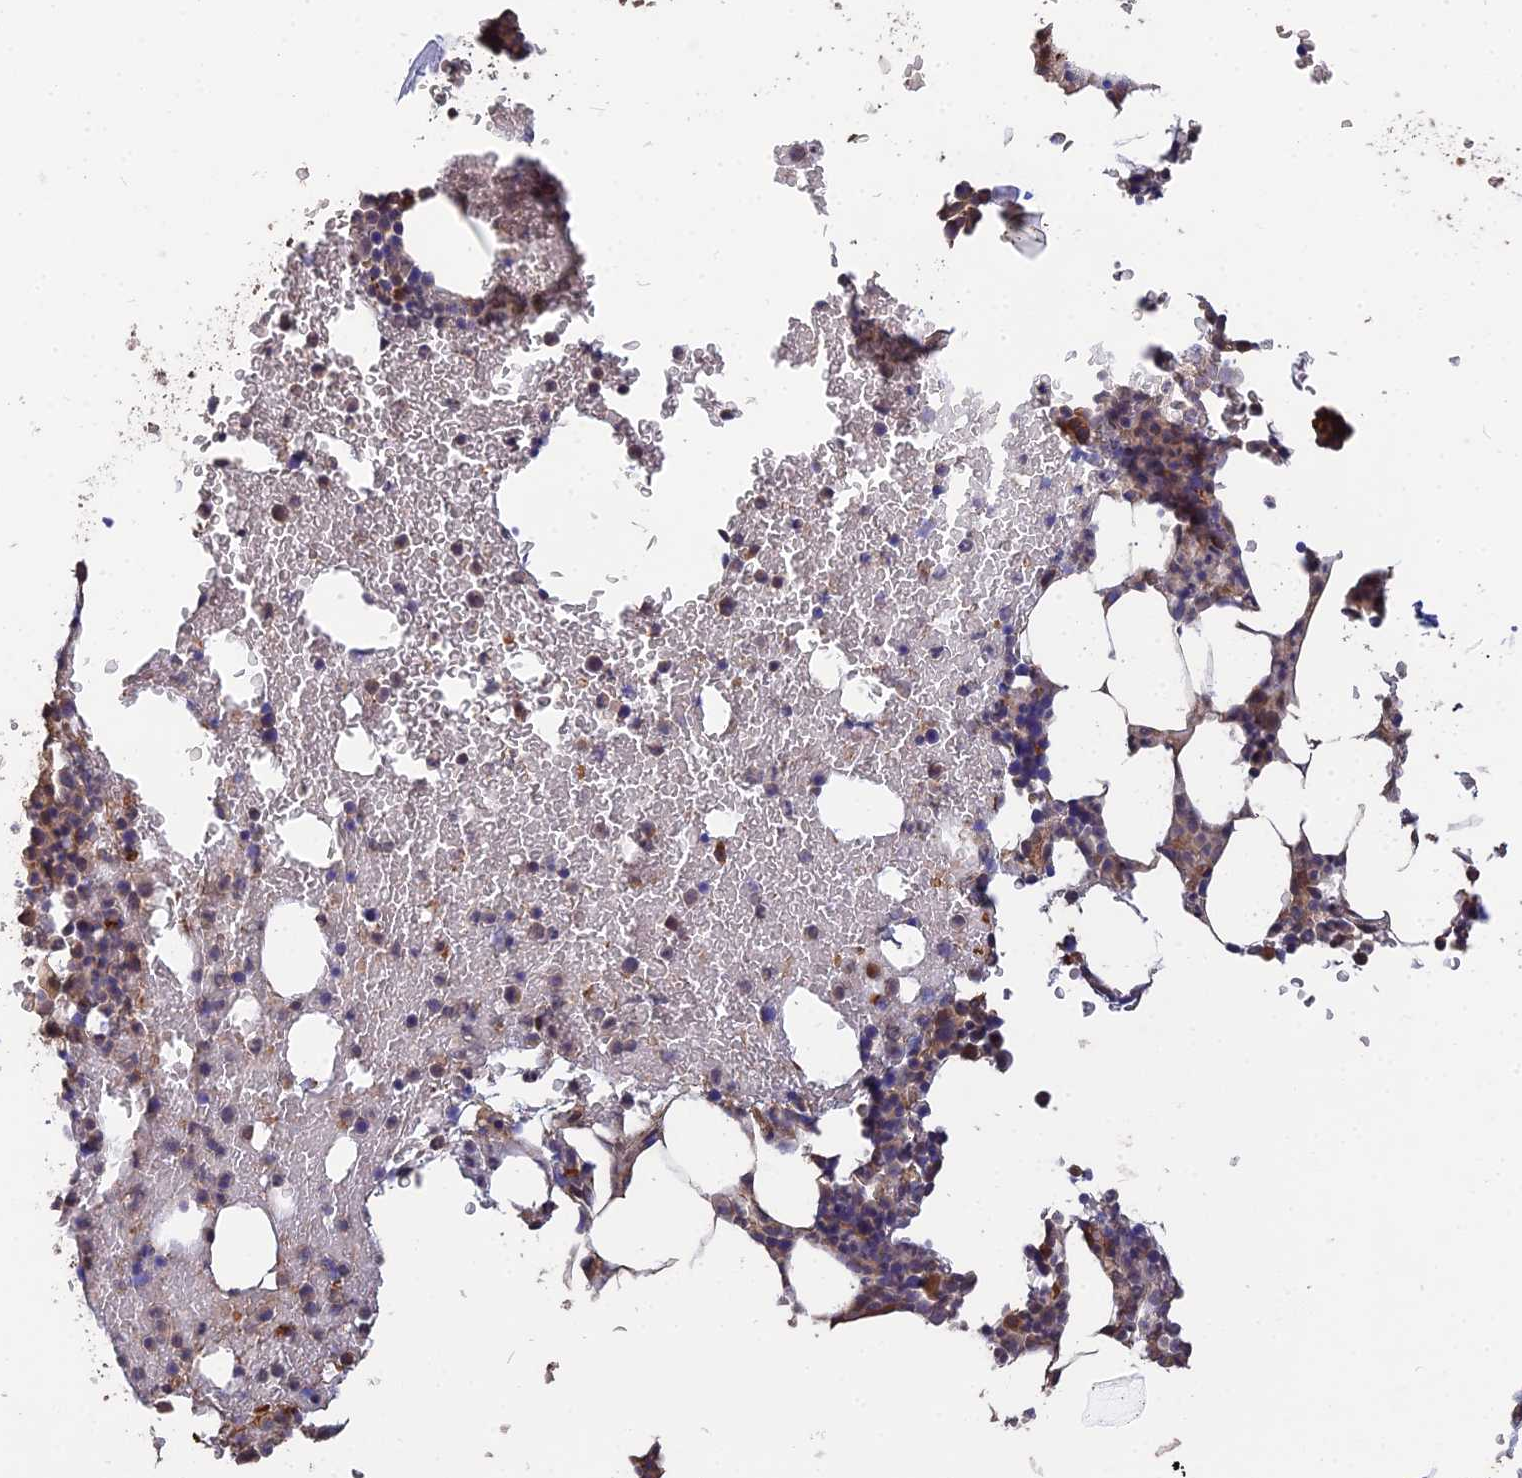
{"staining": {"intensity": "moderate", "quantity": "25%-75%", "location": "cytoplasmic/membranous"}, "tissue": "bone marrow", "cell_type": "Hematopoietic cells", "image_type": "normal", "snomed": [{"axis": "morphology", "description": "Normal tissue, NOS"}, {"axis": "topography", "description": "Bone marrow"}], "caption": "Immunohistochemistry of unremarkable human bone marrow demonstrates medium levels of moderate cytoplasmic/membranous staining in approximately 25%-75% of hematopoietic cells. (DAB IHC, brown staining for protein, blue staining for nuclei).", "gene": "ARHGAP40", "patient": {"sex": "male", "age": 41}}